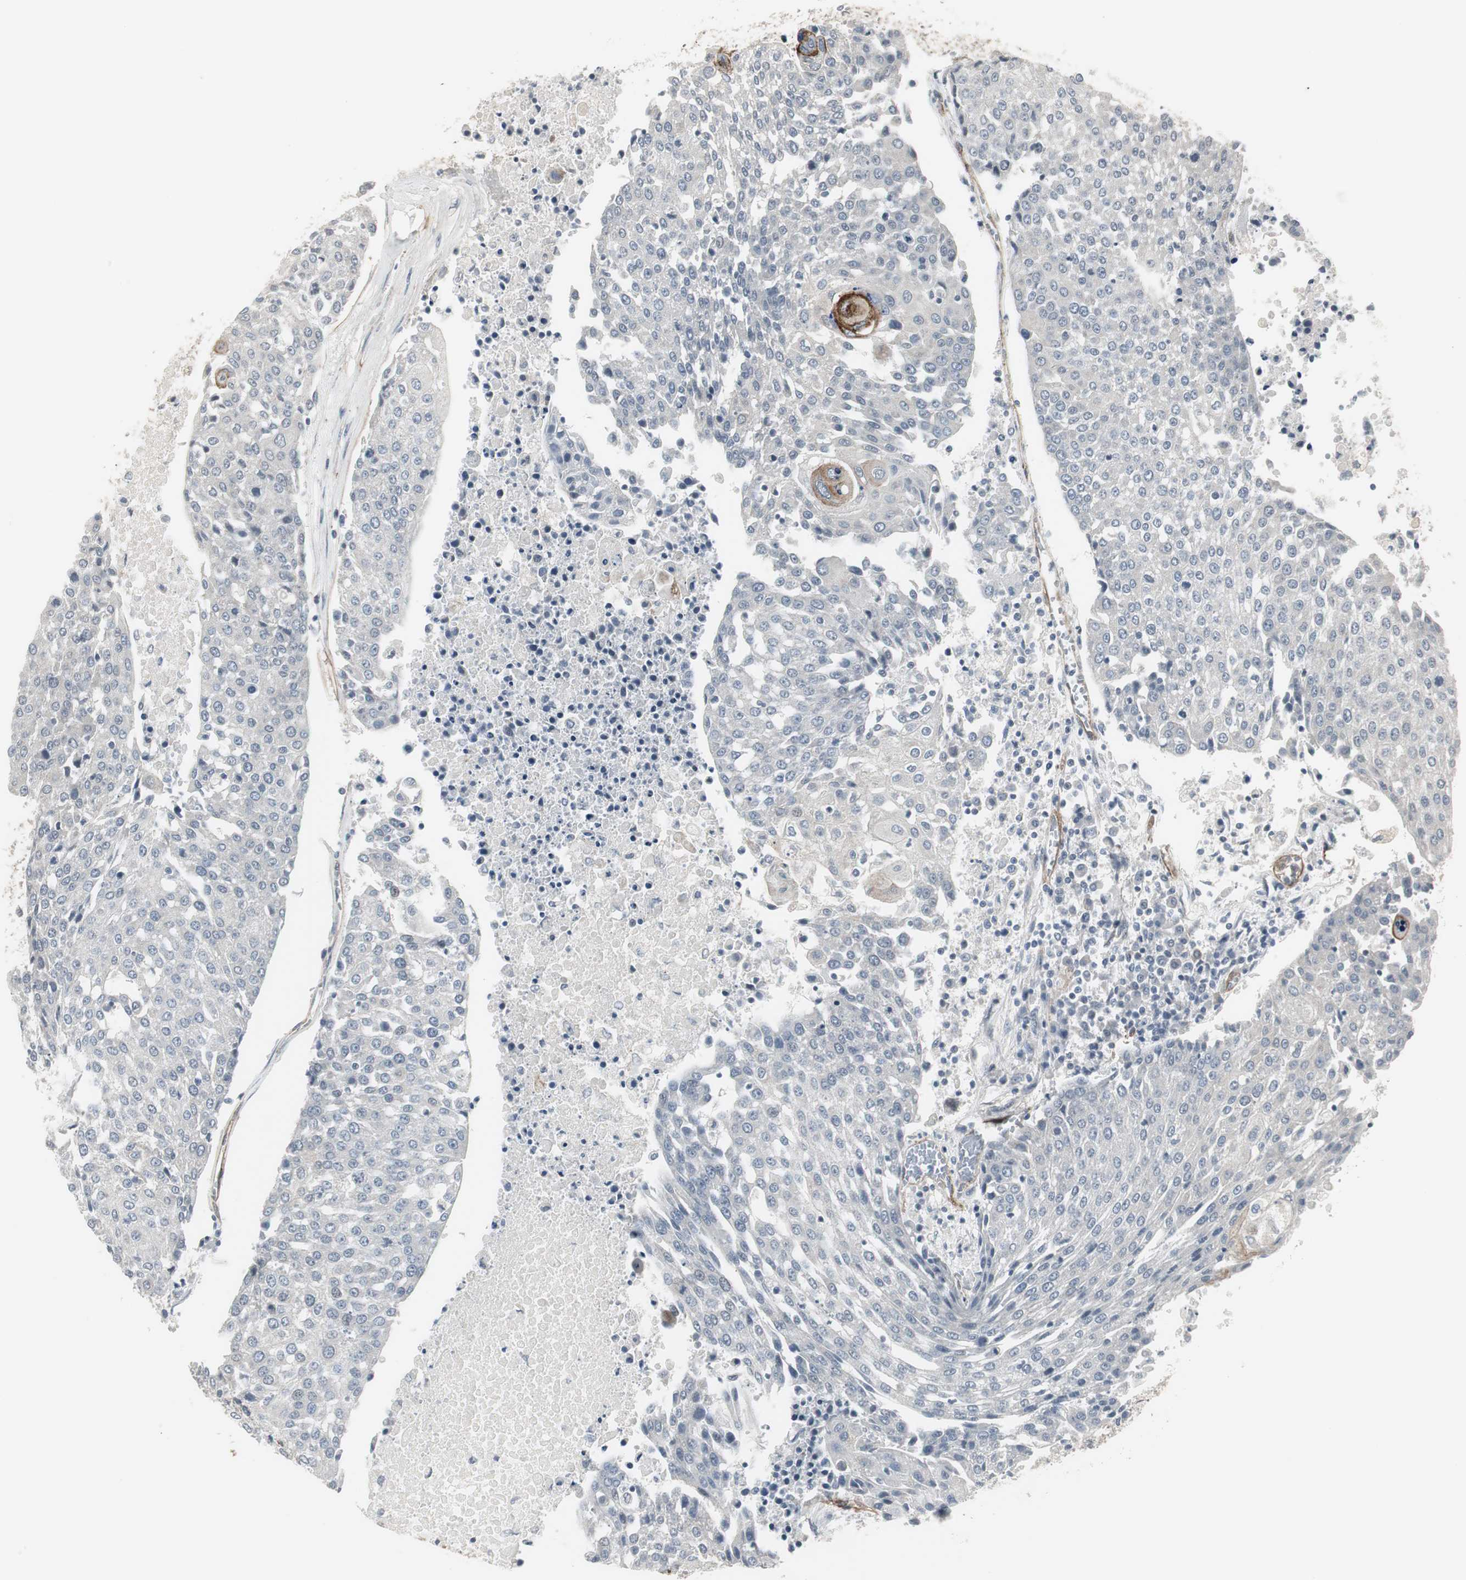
{"staining": {"intensity": "negative", "quantity": "none", "location": "none"}, "tissue": "urothelial cancer", "cell_type": "Tumor cells", "image_type": "cancer", "snomed": [{"axis": "morphology", "description": "Urothelial carcinoma, High grade"}, {"axis": "topography", "description": "Urinary bladder"}], "caption": "This micrograph is of urothelial cancer stained with IHC to label a protein in brown with the nuclei are counter-stained blue. There is no staining in tumor cells.", "gene": "SCYL3", "patient": {"sex": "female", "age": 85}}